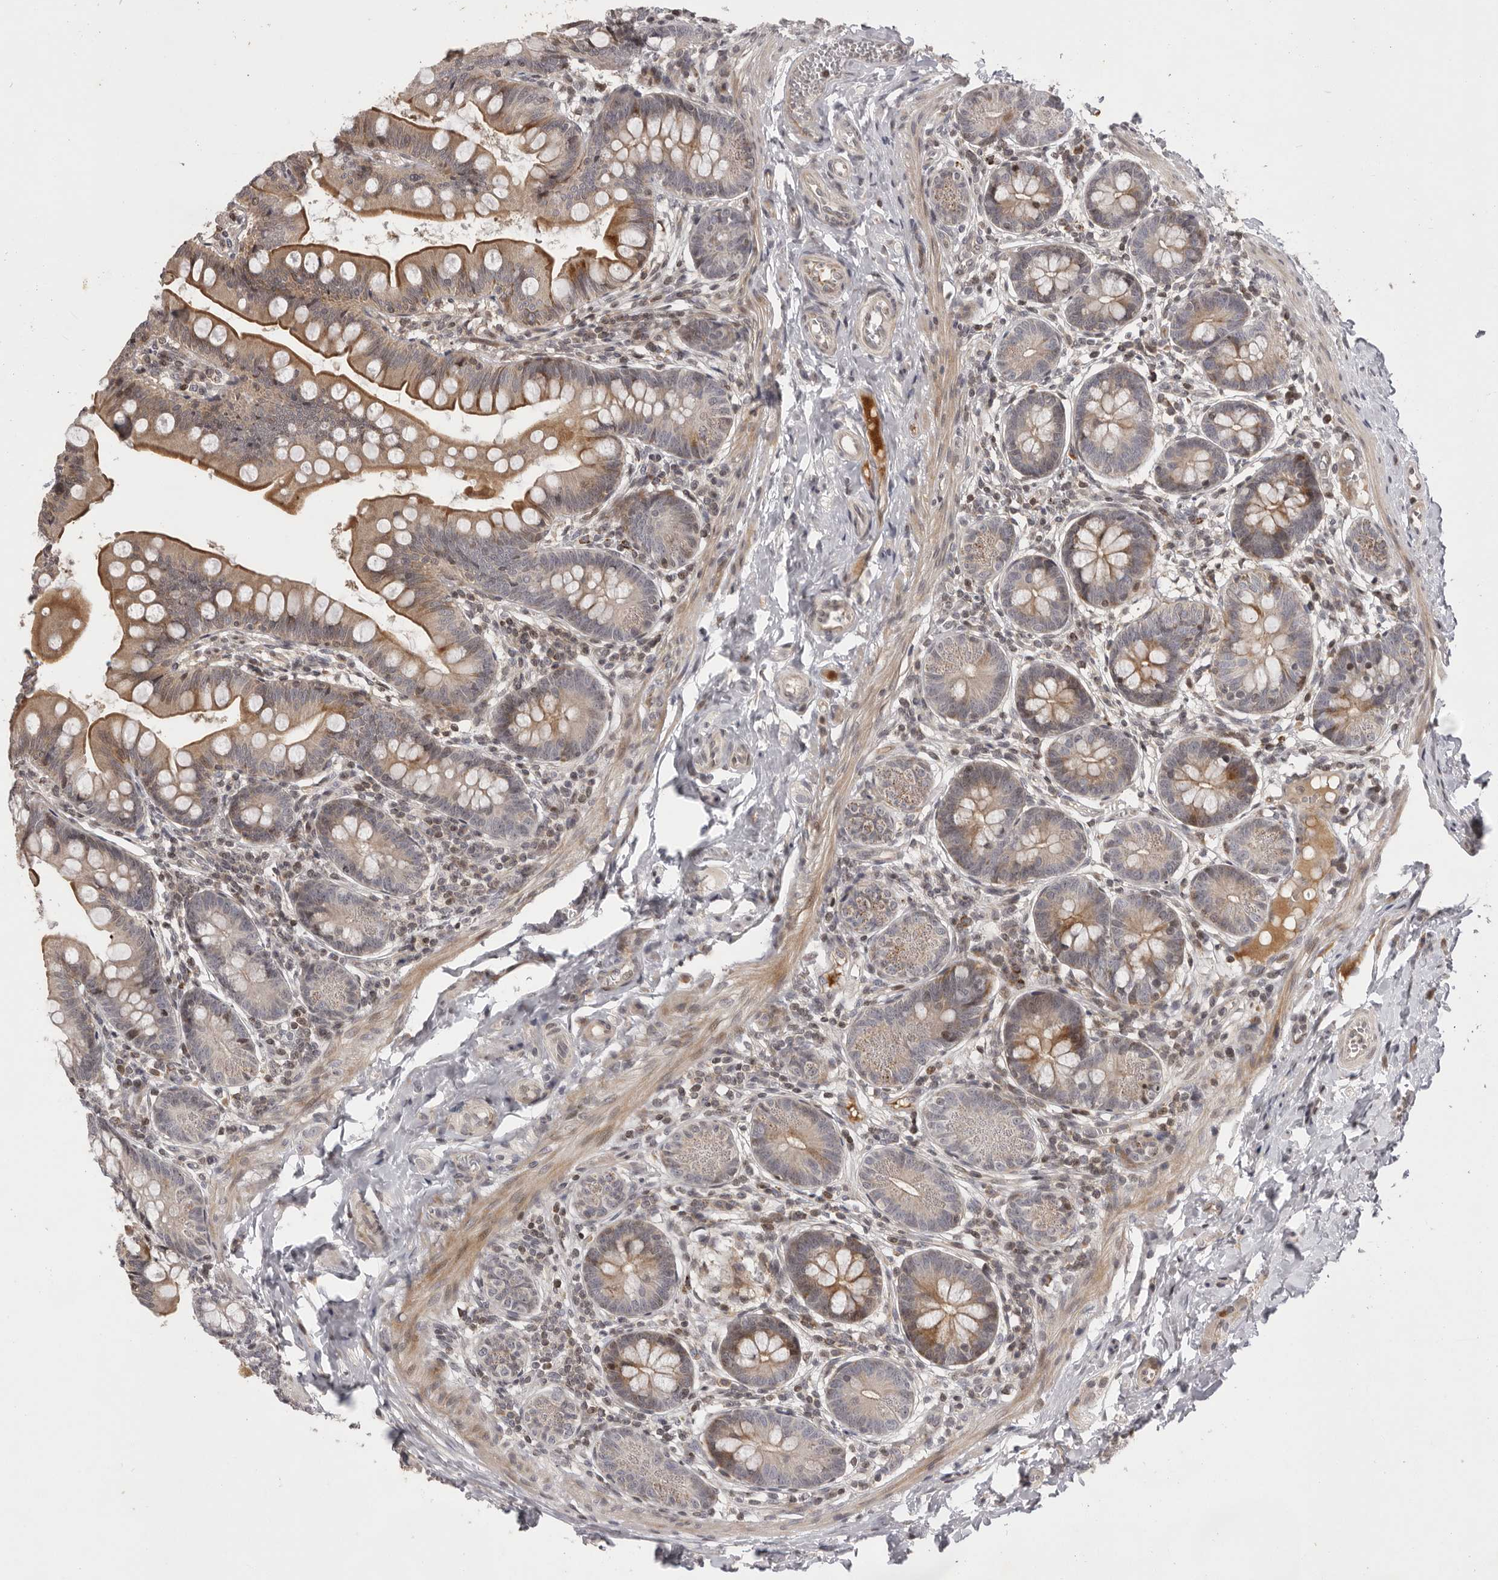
{"staining": {"intensity": "strong", "quantity": "25%-75%", "location": "cytoplasmic/membranous,nuclear"}, "tissue": "small intestine", "cell_type": "Glandular cells", "image_type": "normal", "snomed": [{"axis": "morphology", "description": "Normal tissue, NOS"}, {"axis": "topography", "description": "Small intestine"}], "caption": "DAB (3,3'-diaminobenzidine) immunohistochemical staining of unremarkable small intestine reveals strong cytoplasmic/membranous,nuclear protein expression in approximately 25%-75% of glandular cells.", "gene": "AZIN1", "patient": {"sex": "male", "age": 7}}